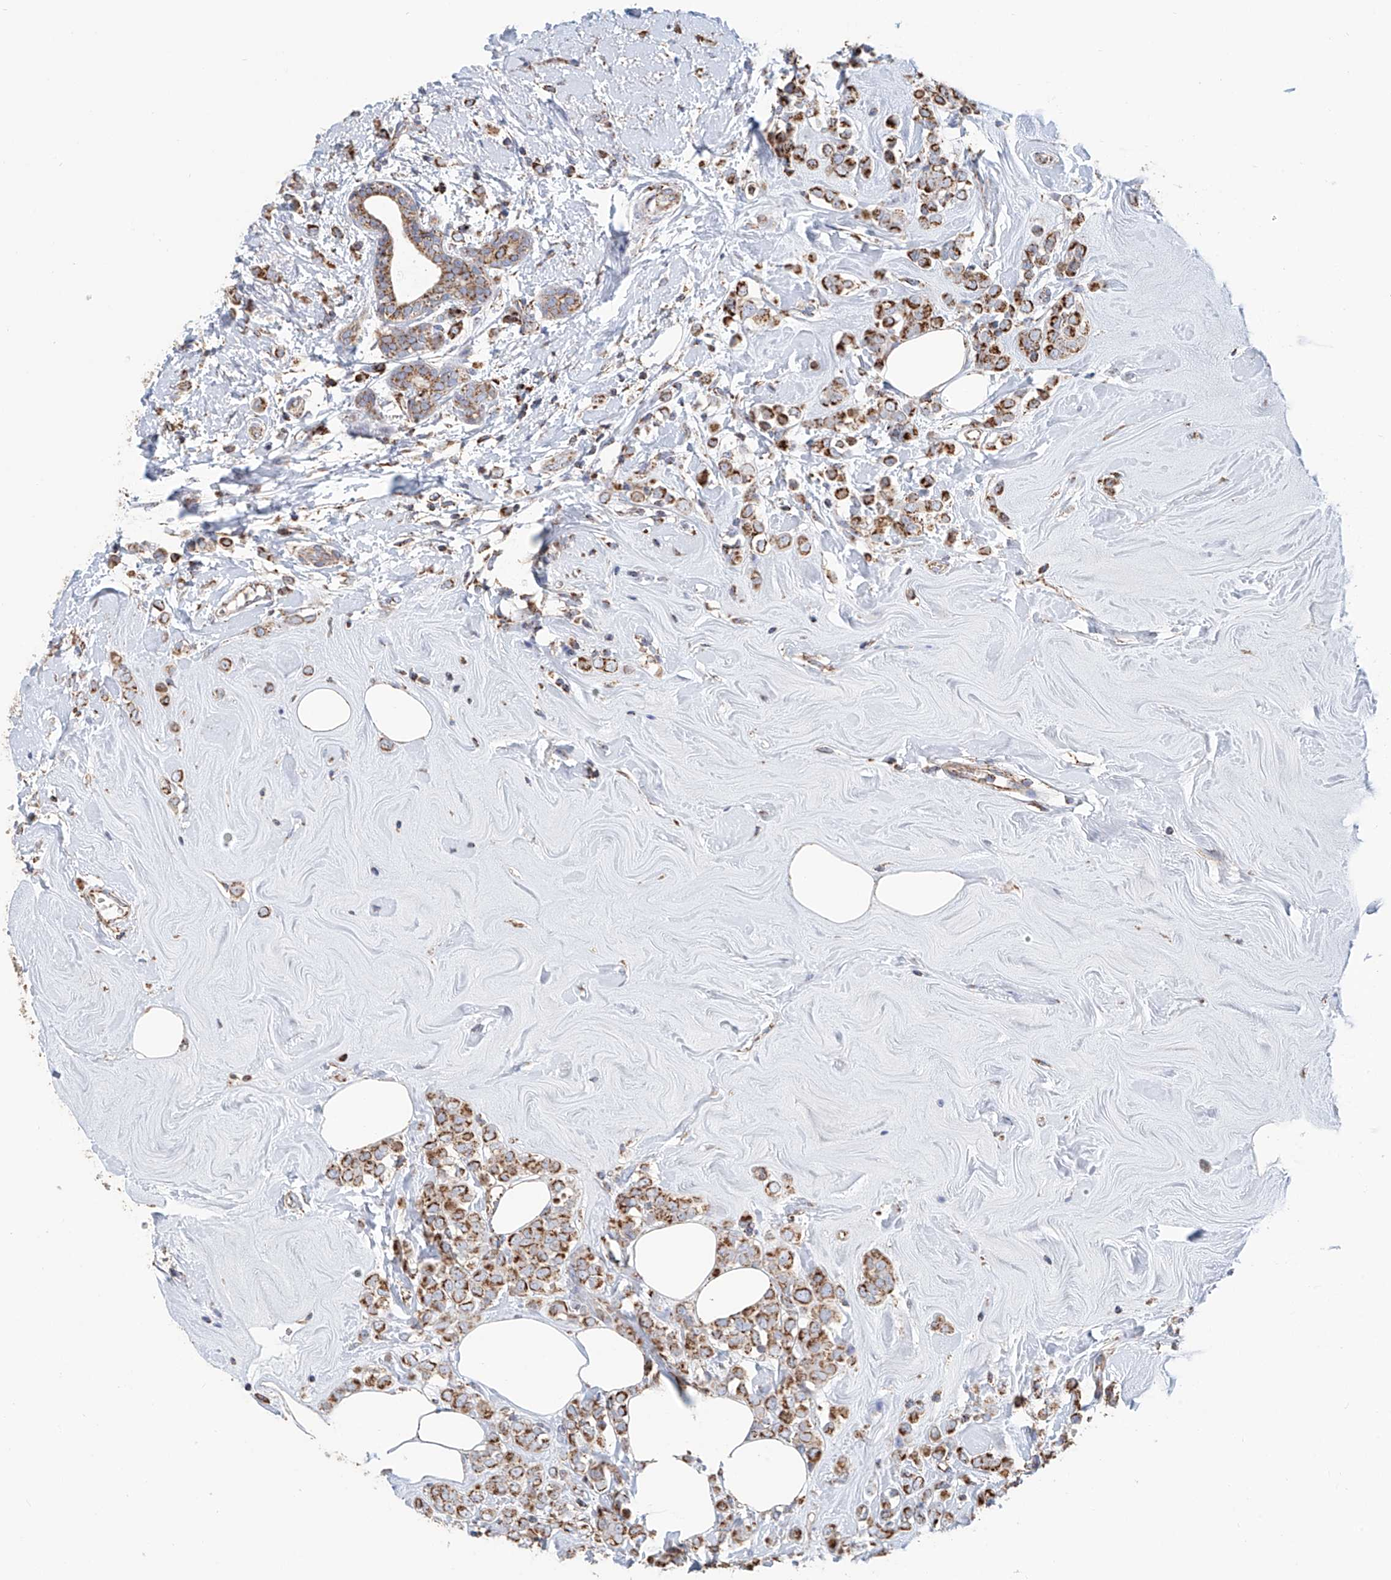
{"staining": {"intensity": "moderate", "quantity": ">75%", "location": "cytoplasmic/membranous"}, "tissue": "breast cancer", "cell_type": "Tumor cells", "image_type": "cancer", "snomed": [{"axis": "morphology", "description": "Lobular carcinoma"}, {"axis": "topography", "description": "Breast"}], "caption": "Human lobular carcinoma (breast) stained with a protein marker reveals moderate staining in tumor cells.", "gene": "MCL1", "patient": {"sex": "female", "age": 47}}